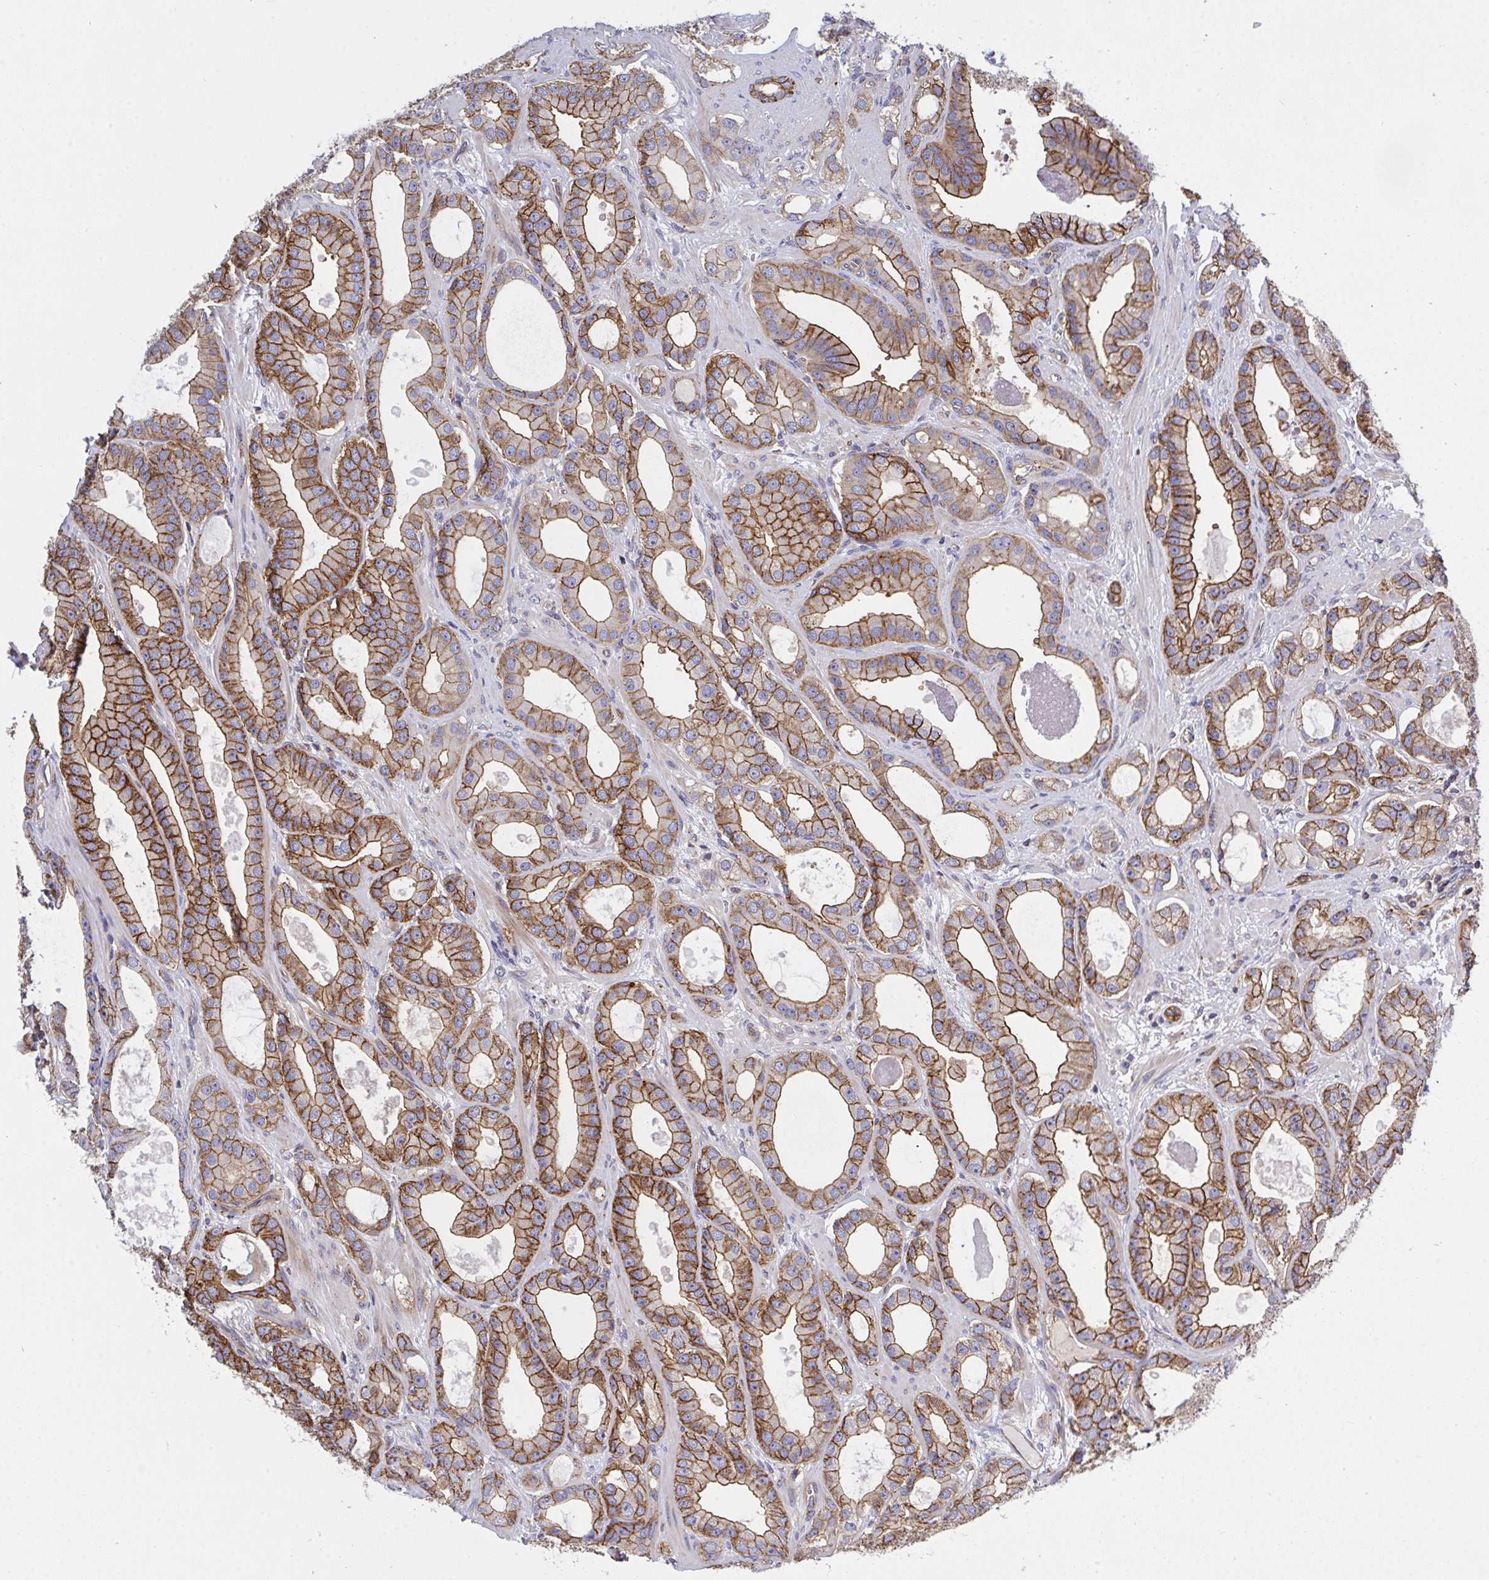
{"staining": {"intensity": "strong", "quantity": ">75%", "location": "cytoplasmic/membranous"}, "tissue": "prostate cancer", "cell_type": "Tumor cells", "image_type": "cancer", "snomed": [{"axis": "morphology", "description": "Adenocarcinoma, High grade"}, {"axis": "topography", "description": "Prostate"}], "caption": "Prostate cancer (high-grade adenocarcinoma) stained with immunohistochemistry (IHC) exhibits strong cytoplasmic/membranous positivity in about >75% of tumor cells. The staining is performed using DAB (3,3'-diaminobenzidine) brown chromogen to label protein expression. The nuclei are counter-stained blue using hematoxylin.", "gene": "C4orf36", "patient": {"sex": "male", "age": 65}}